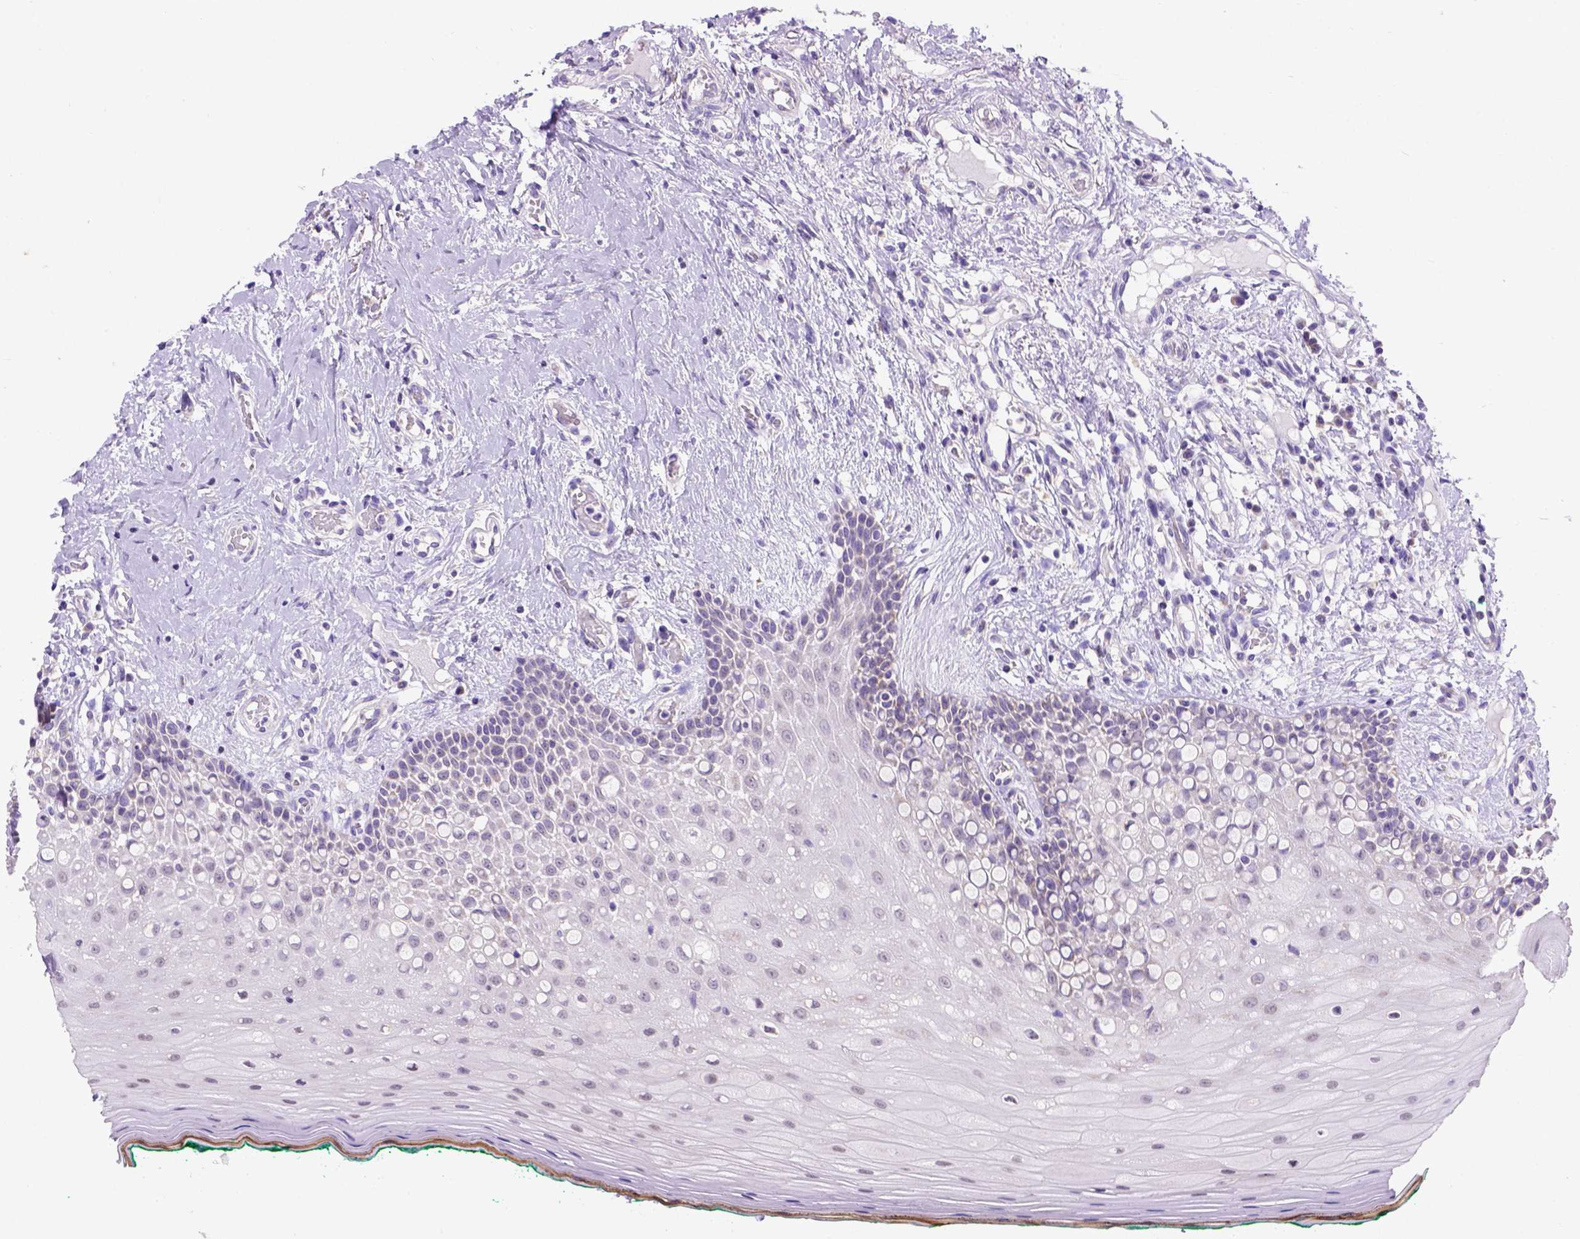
{"staining": {"intensity": "negative", "quantity": "none", "location": "none"}, "tissue": "oral mucosa", "cell_type": "Squamous epithelial cells", "image_type": "normal", "snomed": [{"axis": "morphology", "description": "Normal tissue, NOS"}, {"axis": "topography", "description": "Oral tissue"}], "caption": "An image of oral mucosa stained for a protein shows no brown staining in squamous epithelial cells.", "gene": "L2HGDH", "patient": {"sex": "female", "age": 83}}